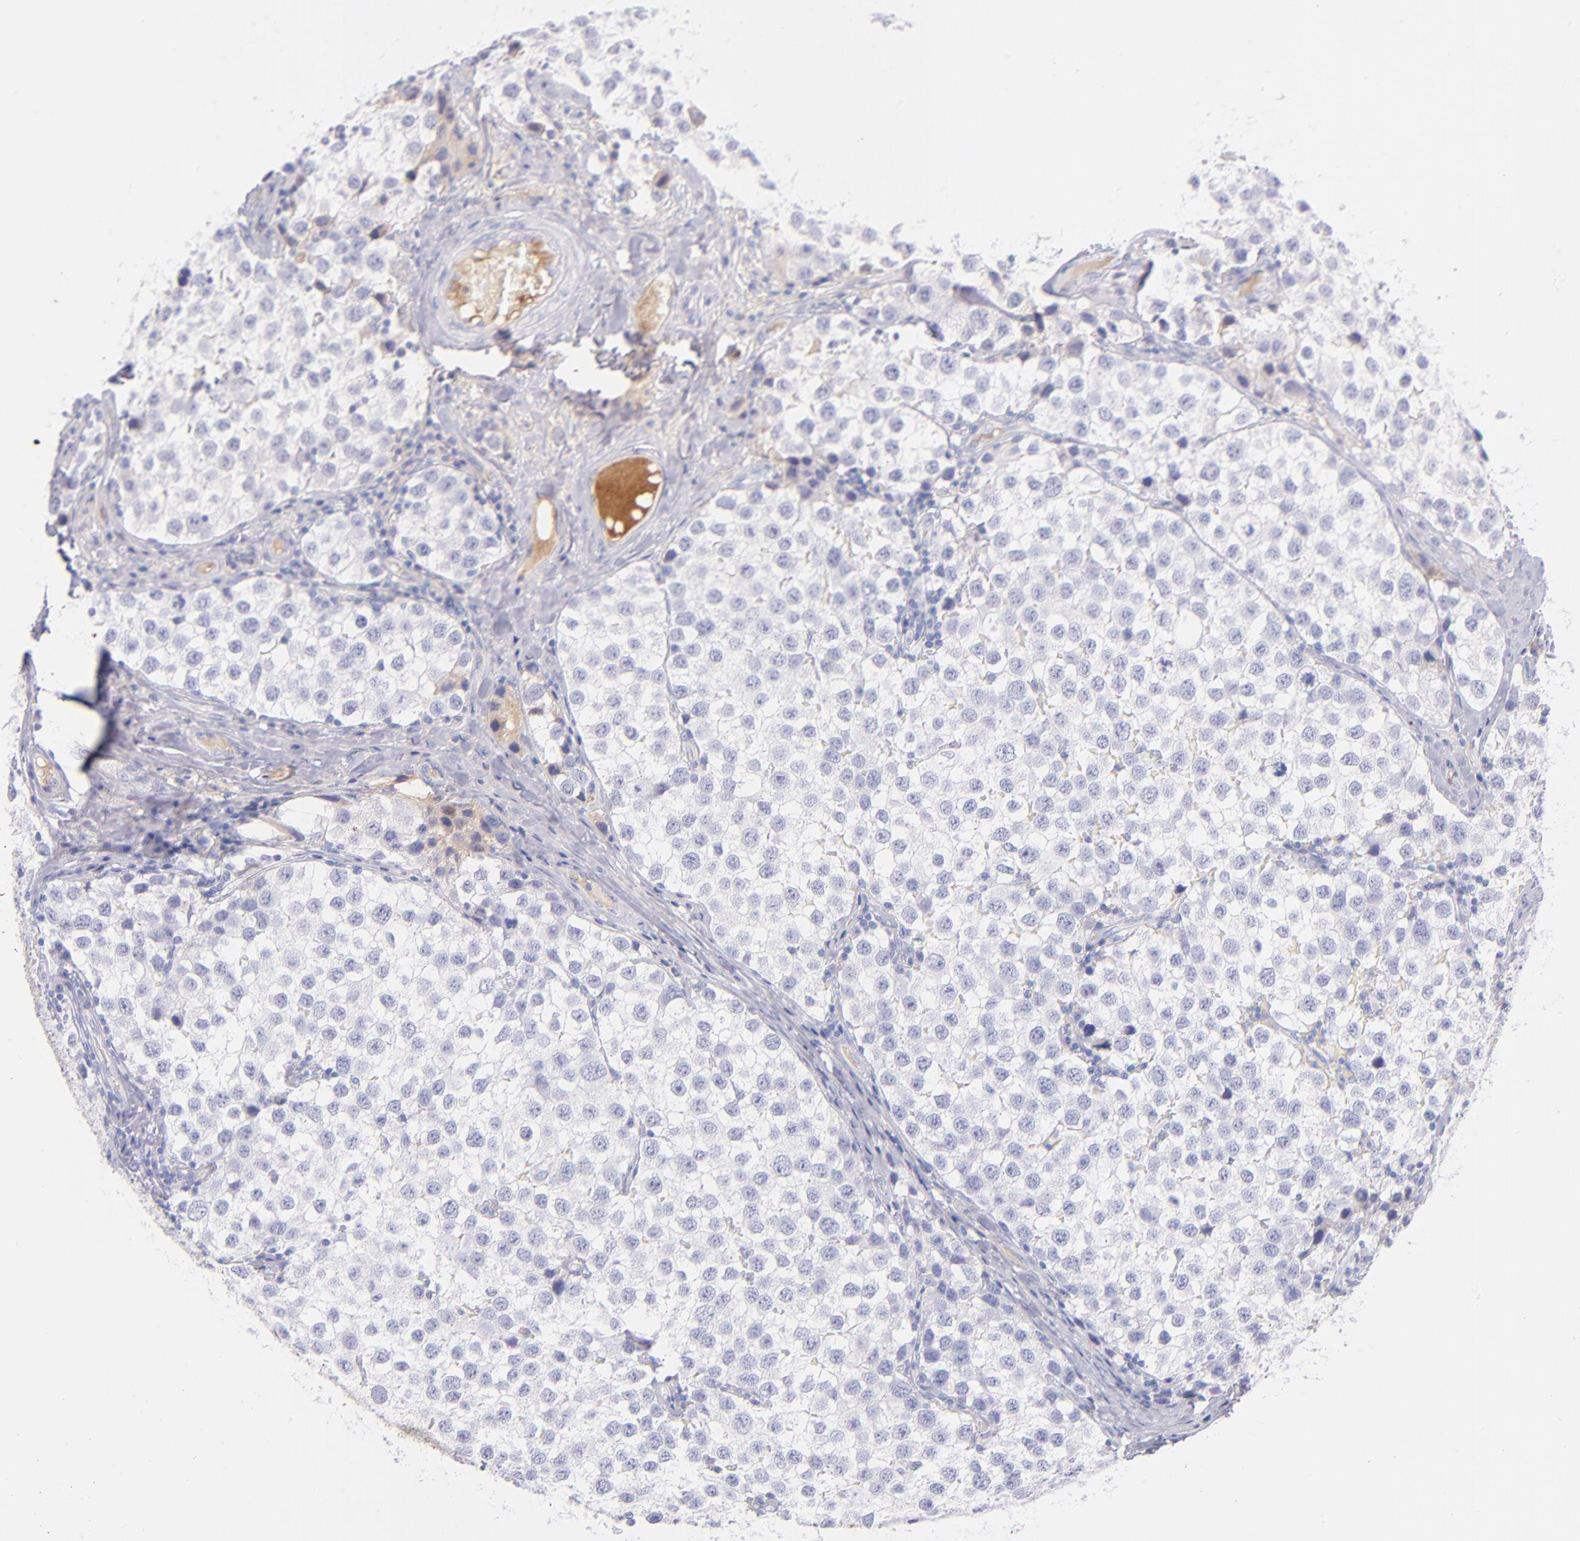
{"staining": {"intensity": "negative", "quantity": "none", "location": "none"}, "tissue": "testis cancer", "cell_type": "Tumor cells", "image_type": "cancer", "snomed": [{"axis": "morphology", "description": "Seminoma, NOS"}, {"axis": "topography", "description": "Testis"}], "caption": "DAB (3,3'-diaminobenzidine) immunohistochemical staining of human seminoma (testis) exhibits no significant staining in tumor cells.", "gene": "HP", "patient": {"sex": "male", "age": 39}}